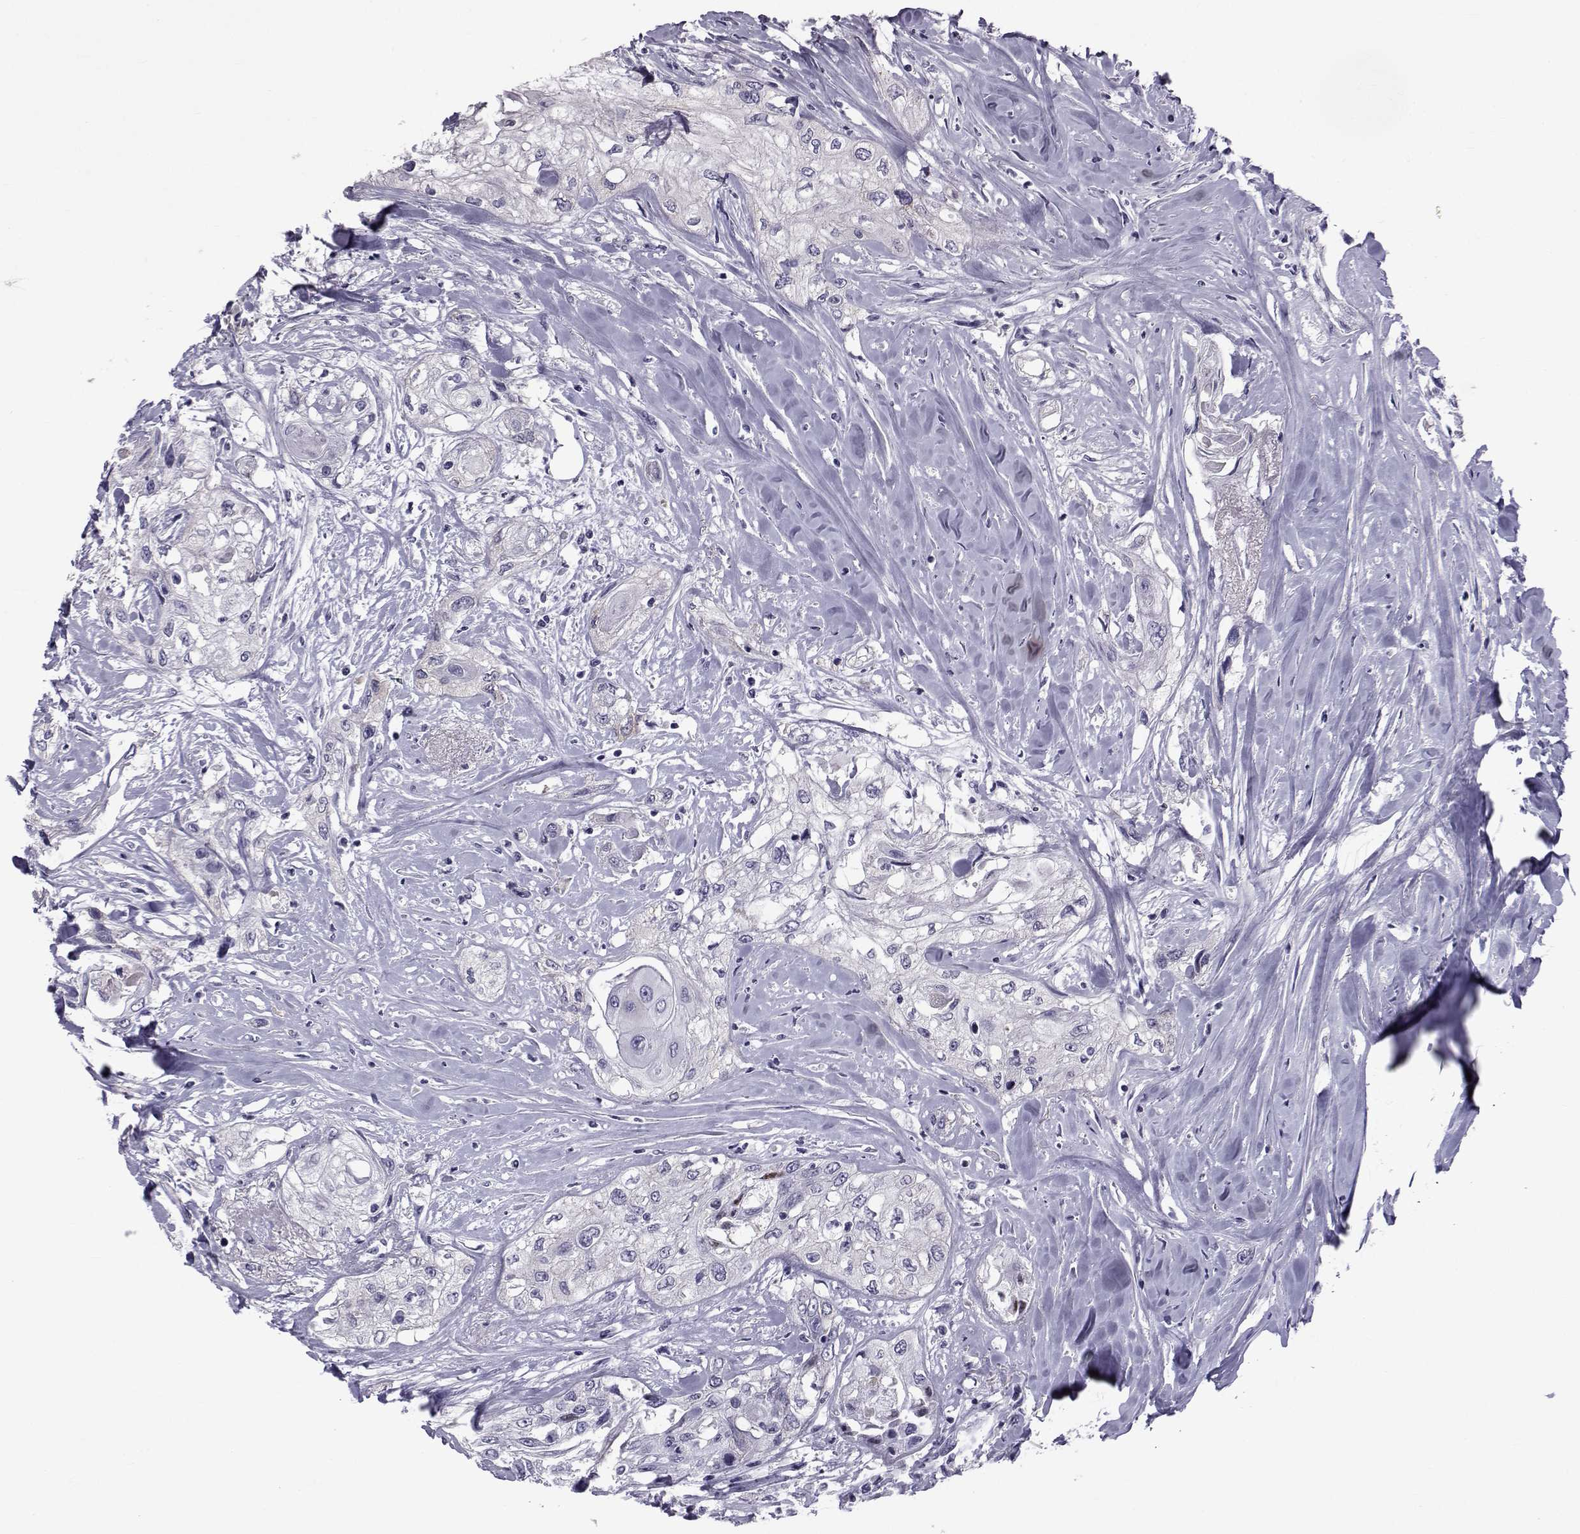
{"staining": {"intensity": "negative", "quantity": "none", "location": "none"}, "tissue": "head and neck cancer", "cell_type": "Tumor cells", "image_type": "cancer", "snomed": [{"axis": "morphology", "description": "Normal tissue, NOS"}, {"axis": "morphology", "description": "Squamous cell carcinoma, NOS"}, {"axis": "topography", "description": "Oral tissue"}, {"axis": "topography", "description": "Peripheral nerve tissue"}, {"axis": "topography", "description": "Head-Neck"}], "caption": "Immunohistochemistry (IHC) of human head and neck squamous cell carcinoma exhibits no positivity in tumor cells. (DAB (3,3'-diaminobenzidine) immunohistochemistry (IHC), high magnification).", "gene": "COL22A1", "patient": {"sex": "female", "age": 59}}